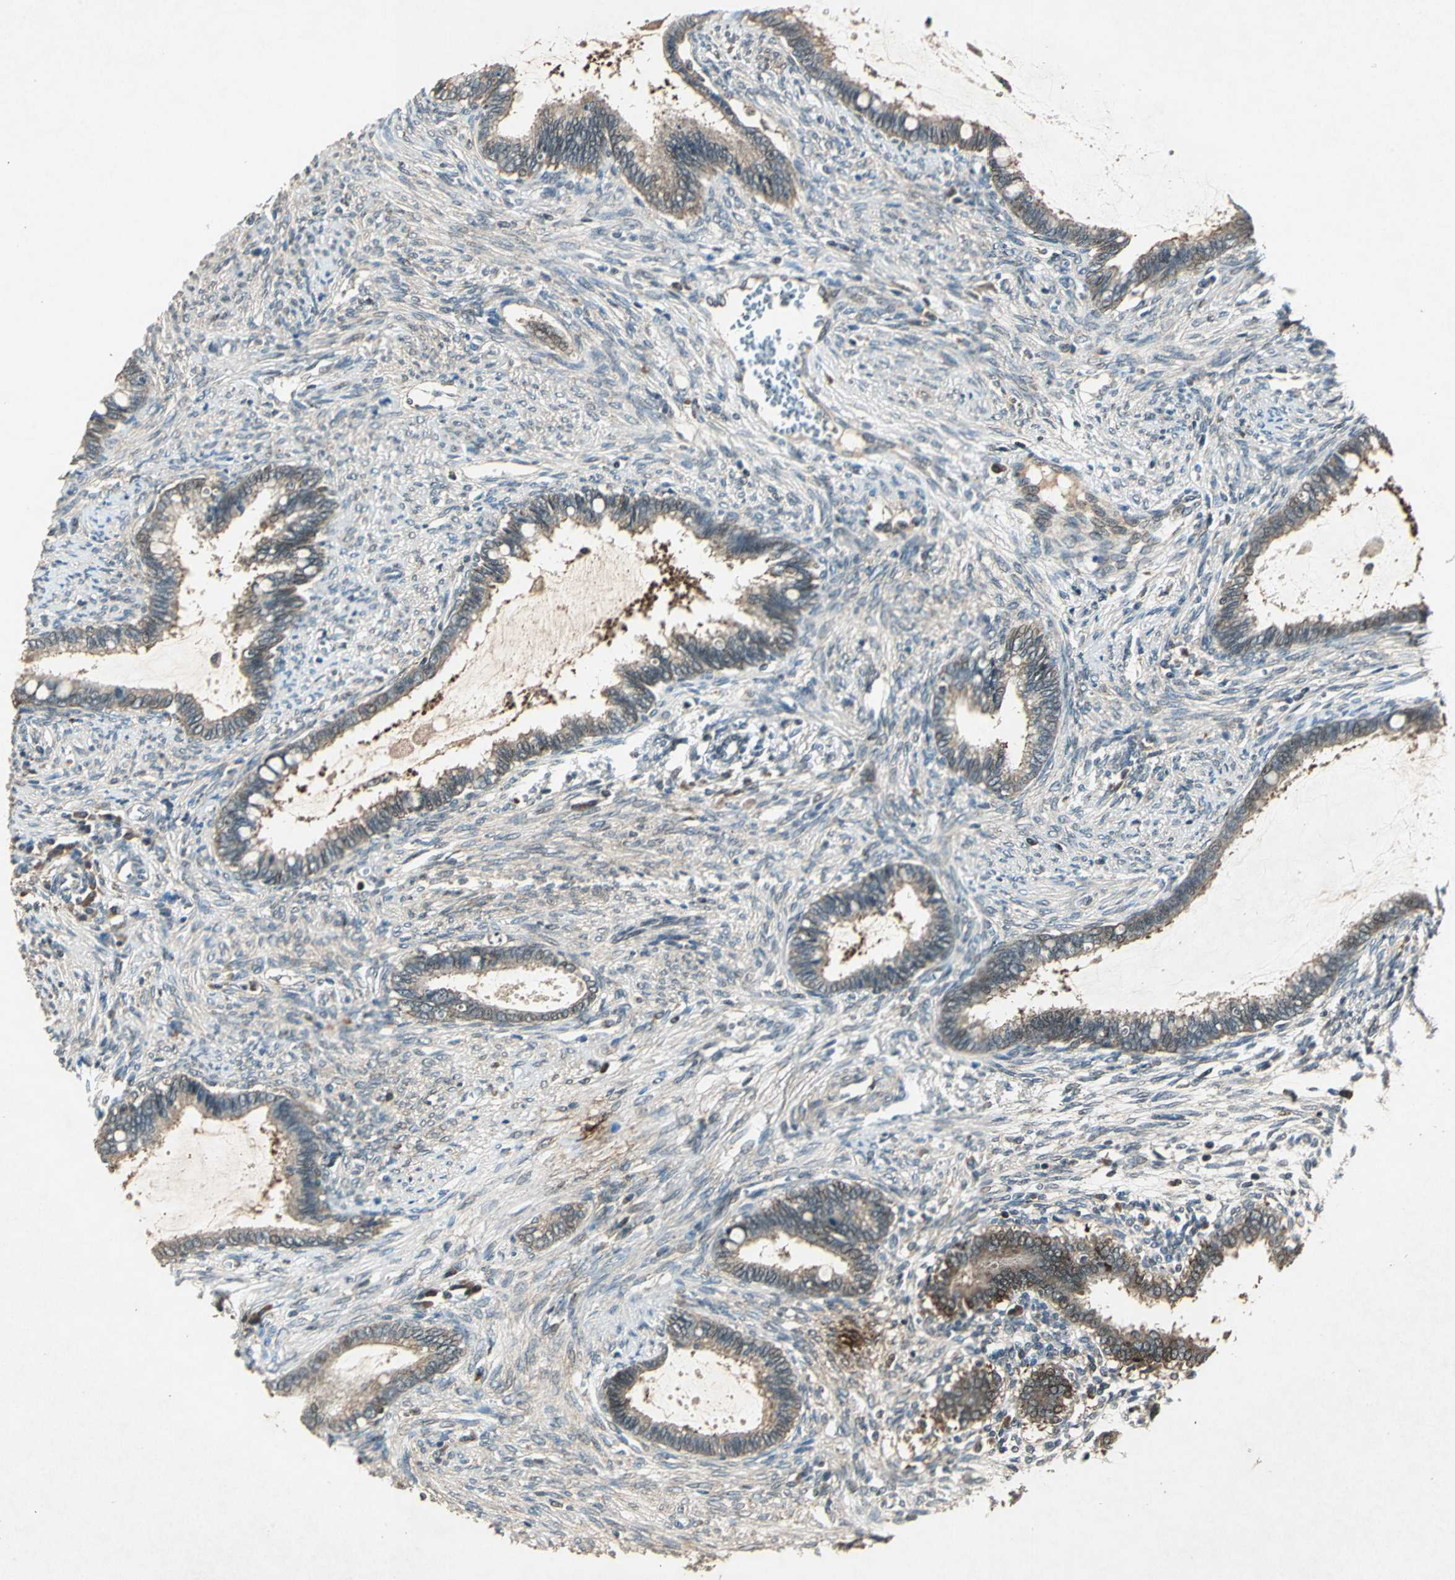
{"staining": {"intensity": "weak", "quantity": ">75%", "location": "cytoplasmic/membranous"}, "tissue": "cervical cancer", "cell_type": "Tumor cells", "image_type": "cancer", "snomed": [{"axis": "morphology", "description": "Adenocarcinoma, NOS"}, {"axis": "topography", "description": "Cervix"}], "caption": "Immunohistochemical staining of adenocarcinoma (cervical) demonstrates weak cytoplasmic/membranous protein staining in approximately >75% of tumor cells.", "gene": "AHSA1", "patient": {"sex": "female", "age": 44}}